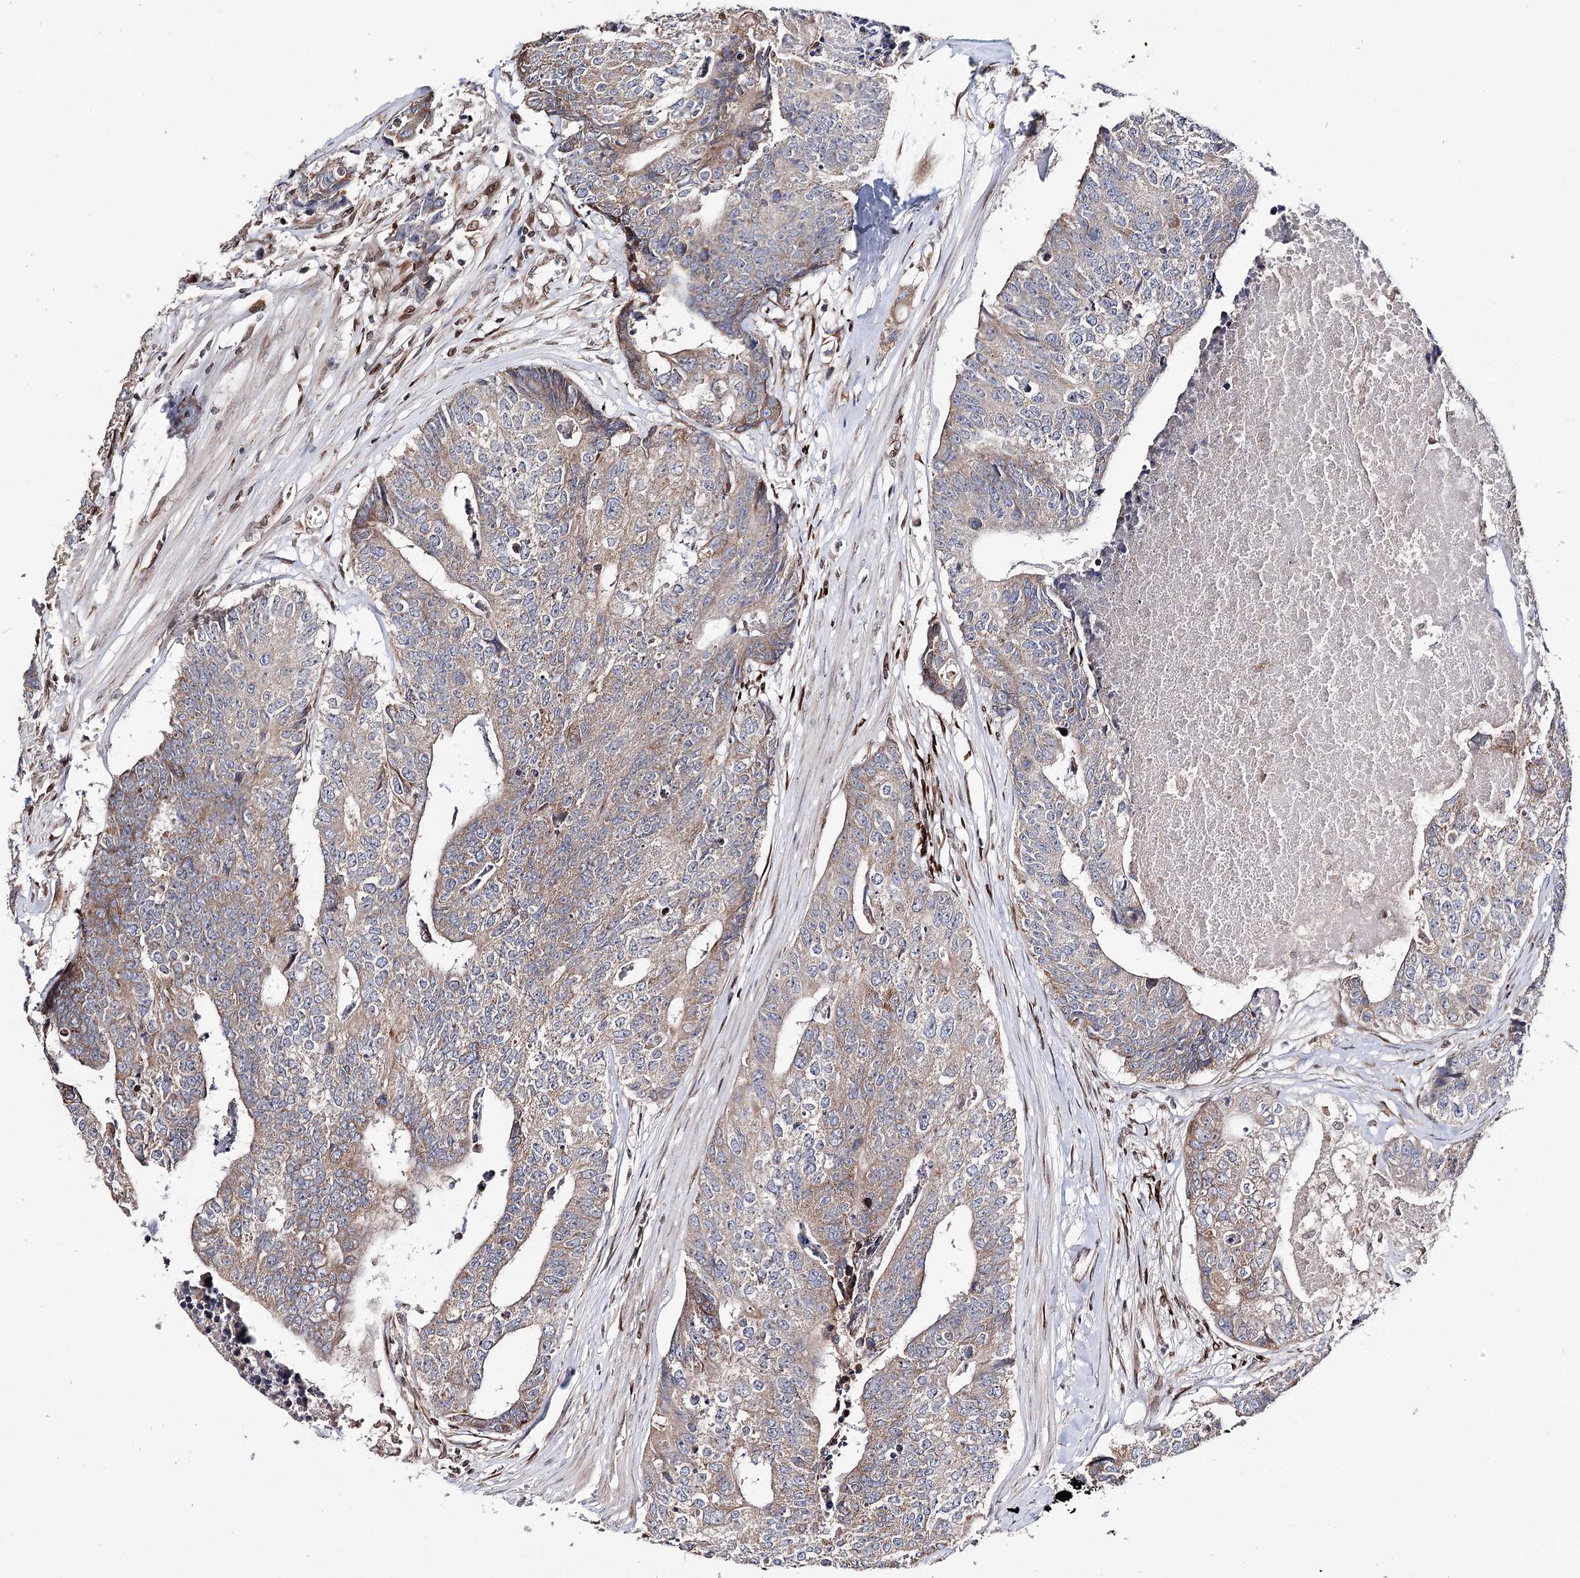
{"staining": {"intensity": "weak", "quantity": ">75%", "location": "cytoplasmic/membranous"}, "tissue": "colorectal cancer", "cell_type": "Tumor cells", "image_type": "cancer", "snomed": [{"axis": "morphology", "description": "Adenocarcinoma, NOS"}, {"axis": "topography", "description": "Colon"}], "caption": "Protein staining shows weak cytoplasmic/membranous expression in approximately >75% of tumor cells in colorectal cancer.", "gene": "CFAP46", "patient": {"sex": "female", "age": 67}}